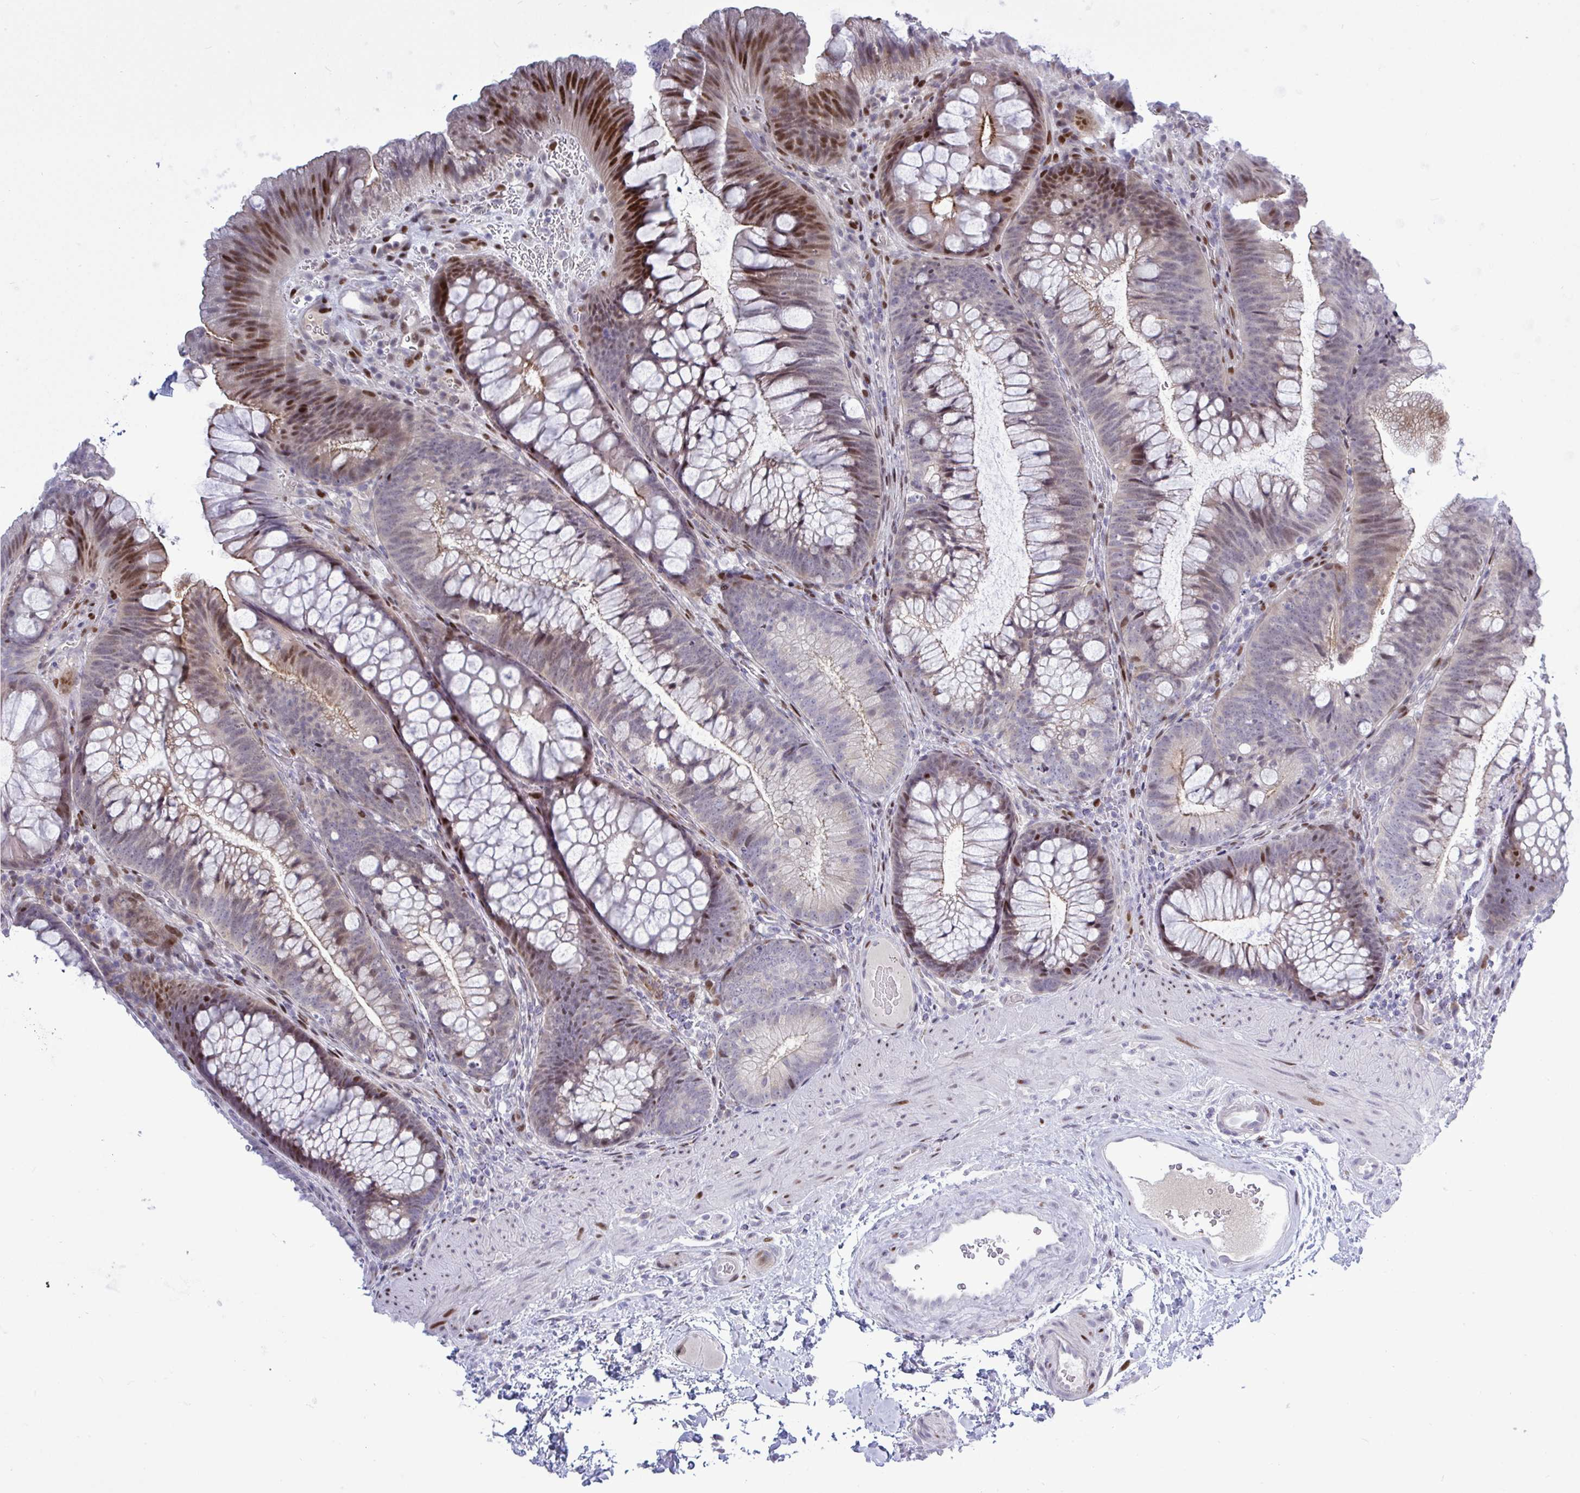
{"staining": {"intensity": "moderate", "quantity": "<25%", "location": "nuclear"}, "tissue": "colon", "cell_type": "Endothelial cells", "image_type": "normal", "snomed": [{"axis": "morphology", "description": "Normal tissue, NOS"}, {"axis": "morphology", "description": "Adenoma, NOS"}, {"axis": "topography", "description": "Soft tissue"}, {"axis": "topography", "description": "Colon"}], "caption": "DAB immunohistochemical staining of benign human colon shows moderate nuclear protein staining in approximately <25% of endothelial cells.", "gene": "TAB1", "patient": {"sex": "male", "age": 47}}